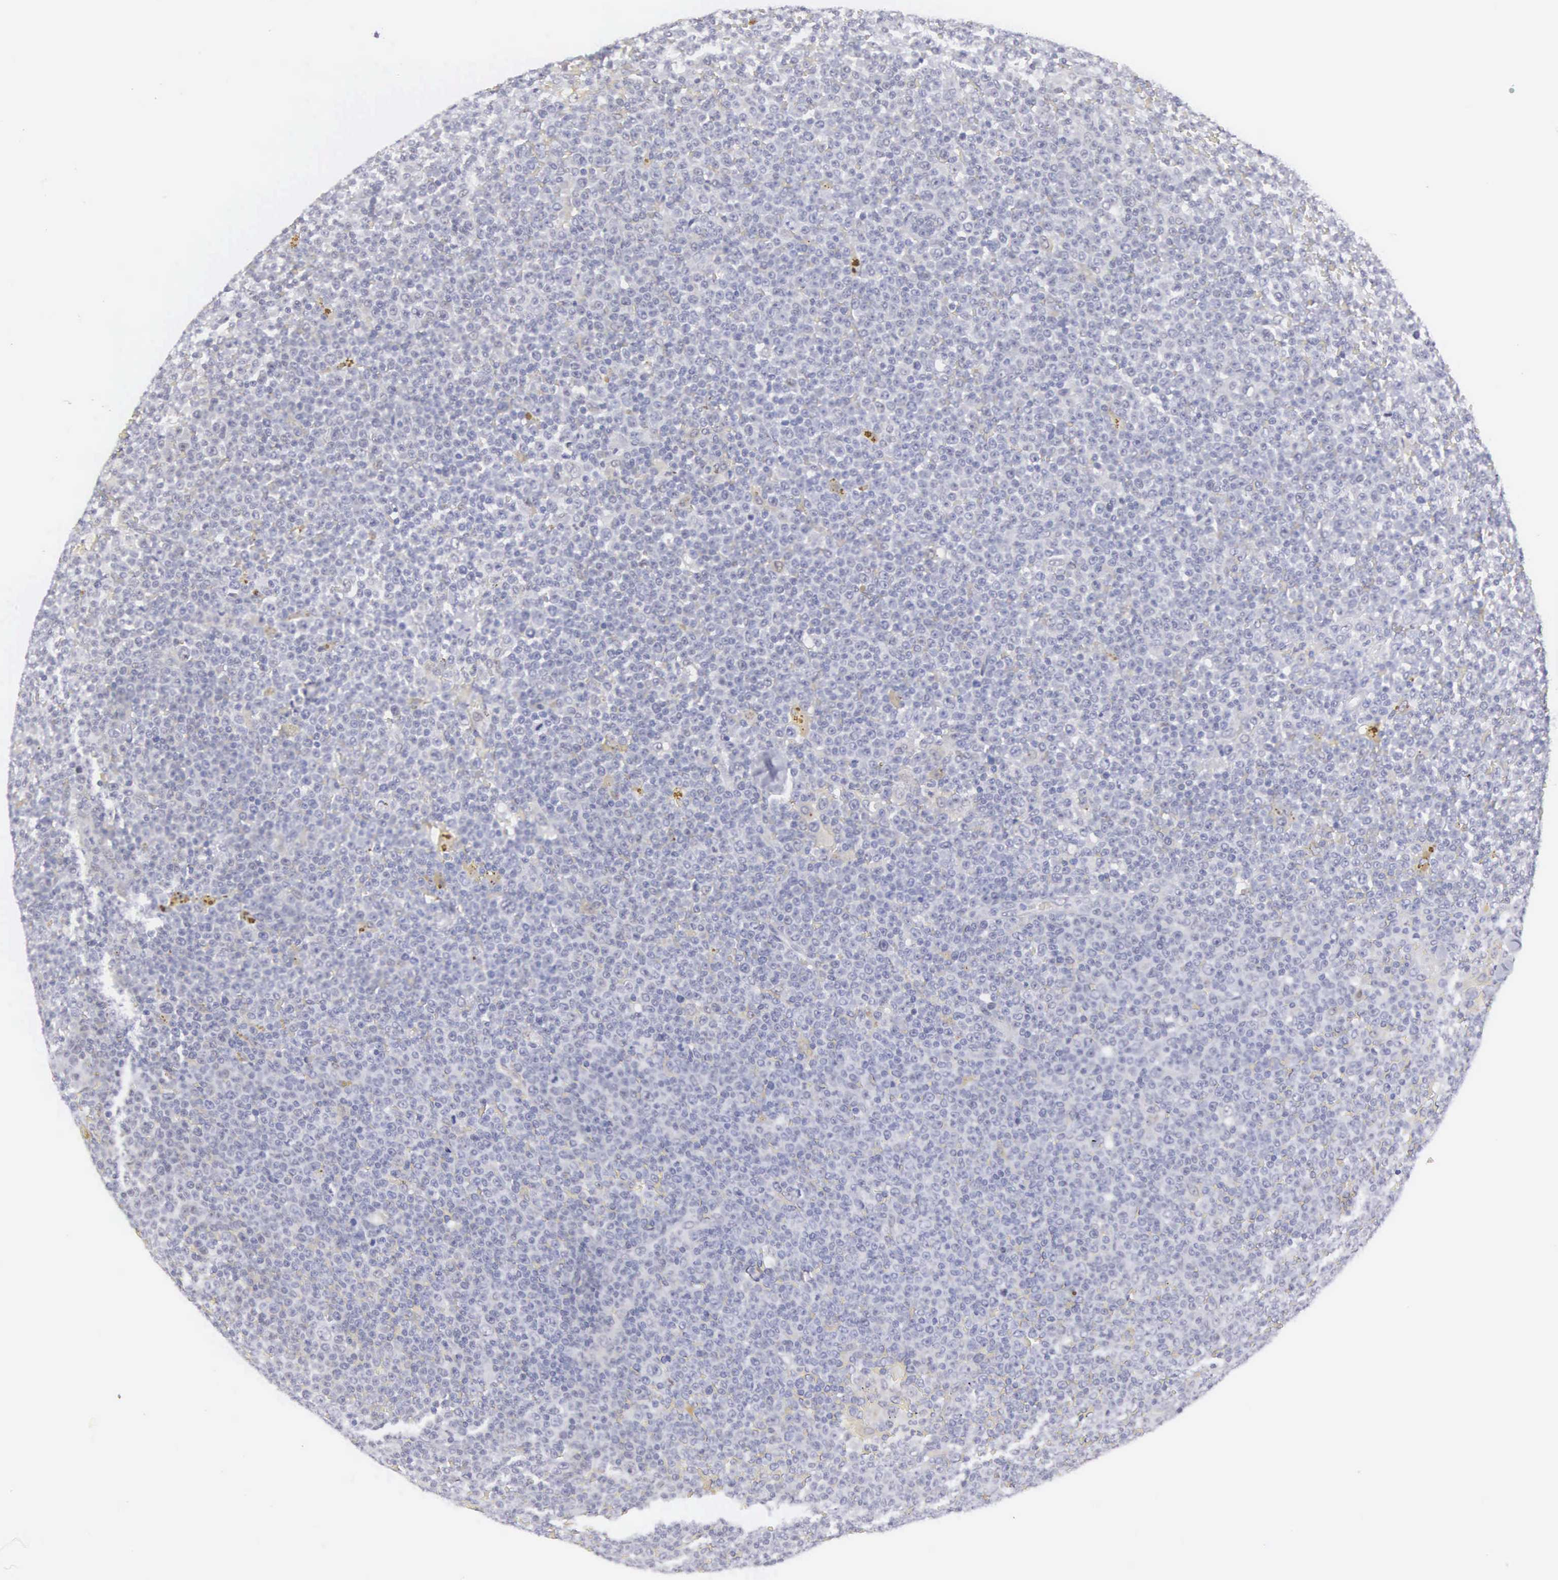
{"staining": {"intensity": "weak", "quantity": "<25%", "location": "cytoplasmic/membranous,nuclear"}, "tissue": "lymphoma", "cell_type": "Tumor cells", "image_type": "cancer", "snomed": [{"axis": "morphology", "description": "Malignant lymphoma, non-Hodgkin's type, Low grade"}, {"axis": "topography", "description": "Lymph node"}], "caption": "The image reveals no staining of tumor cells in lymphoma.", "gene": "ETV6", "patient": {"sex": "male", "age": 50}}